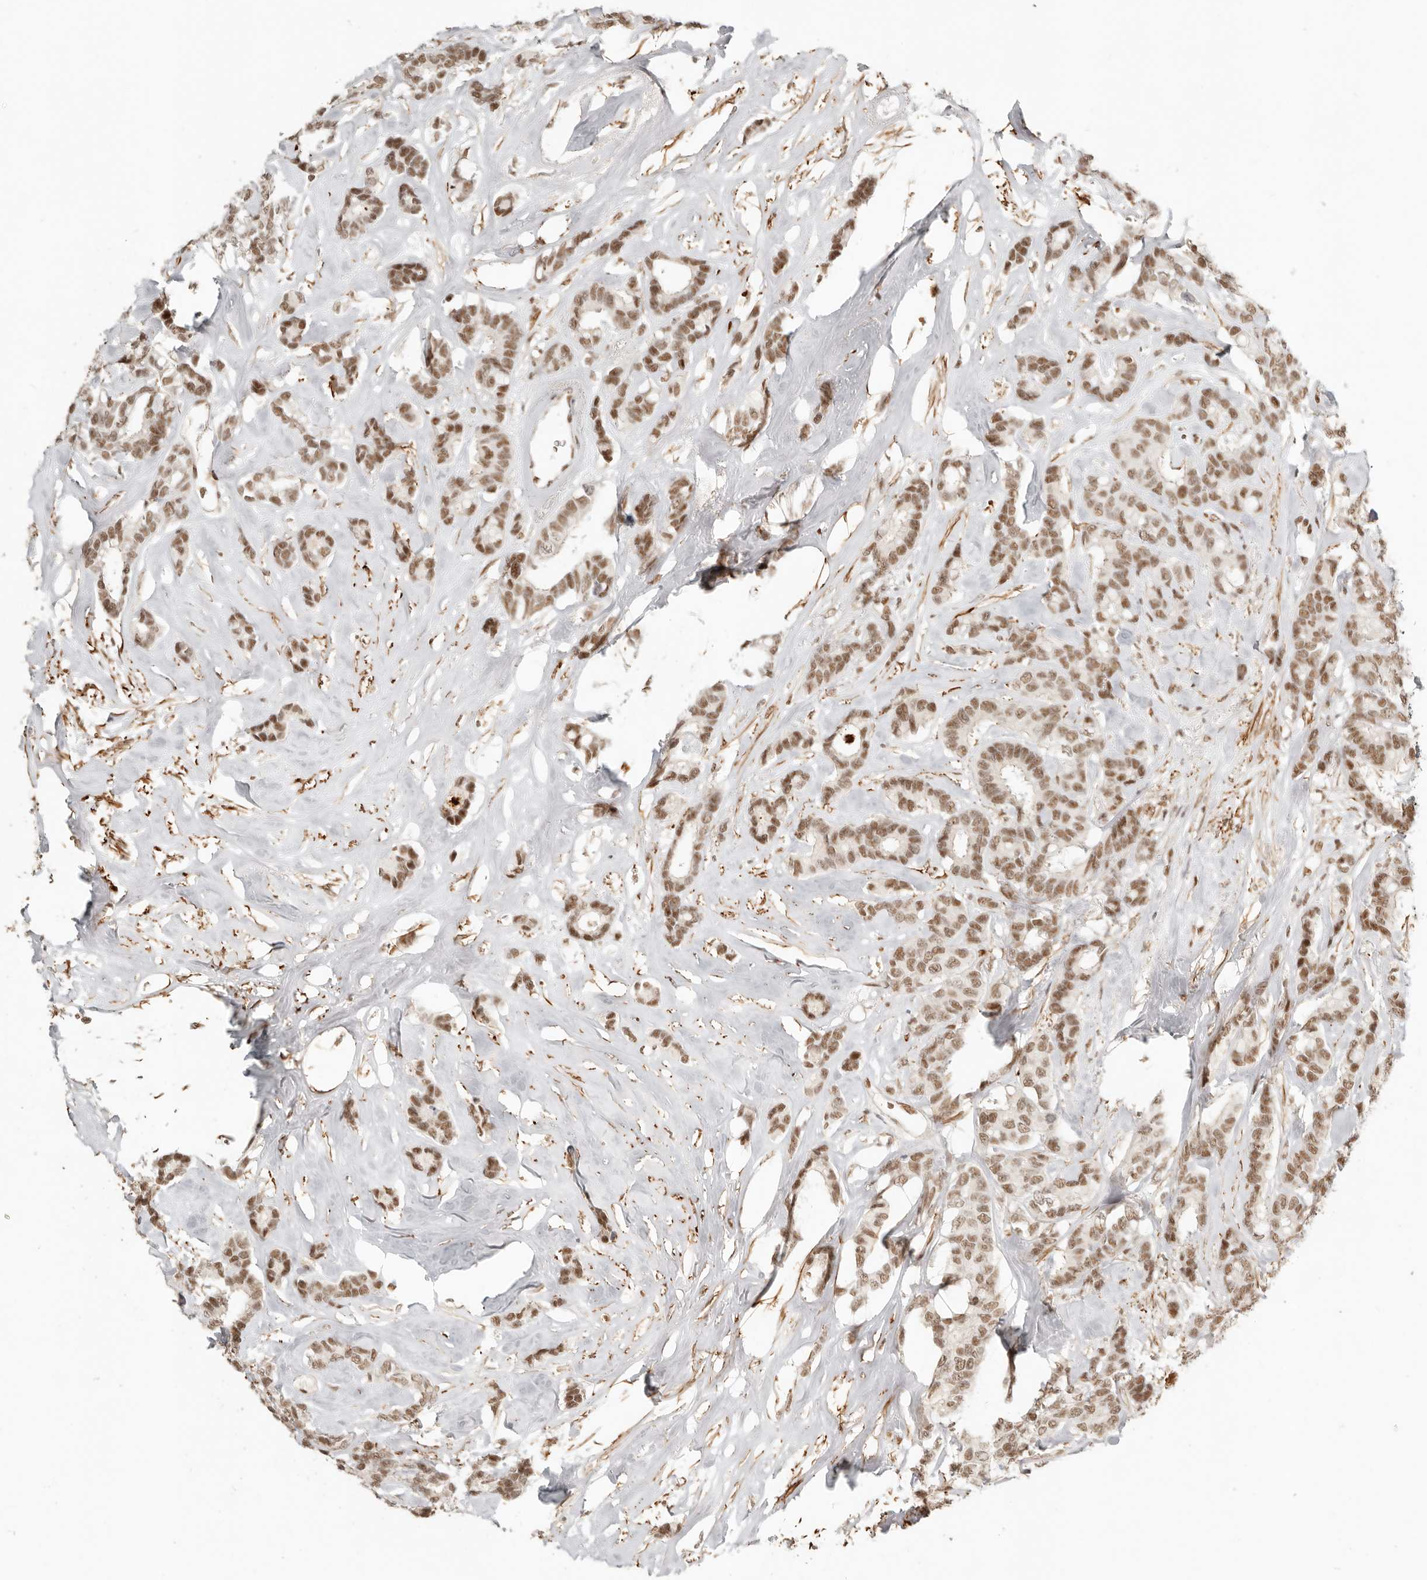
{"staining": {"intensity": "moderate", "quantity": ">75%", "location": "nuclear"}, "tissue": "breast cancer", "cell_type": "Tumor cells", "image_type": "cancer", "snomed": [{"axis": "morphology", "description": "Duct carcinoma"}, {"axis": "topography", "description": "Breast"}], "caption": "Moderate nuclear protein positivity is appreciated in about >75% of tumor cells in breast cancer. (brown staining indicates protein expression, while blue staining denotes nuclei).", "gene": "GABPA", "patient": {"sex": "female", "age": 87}}